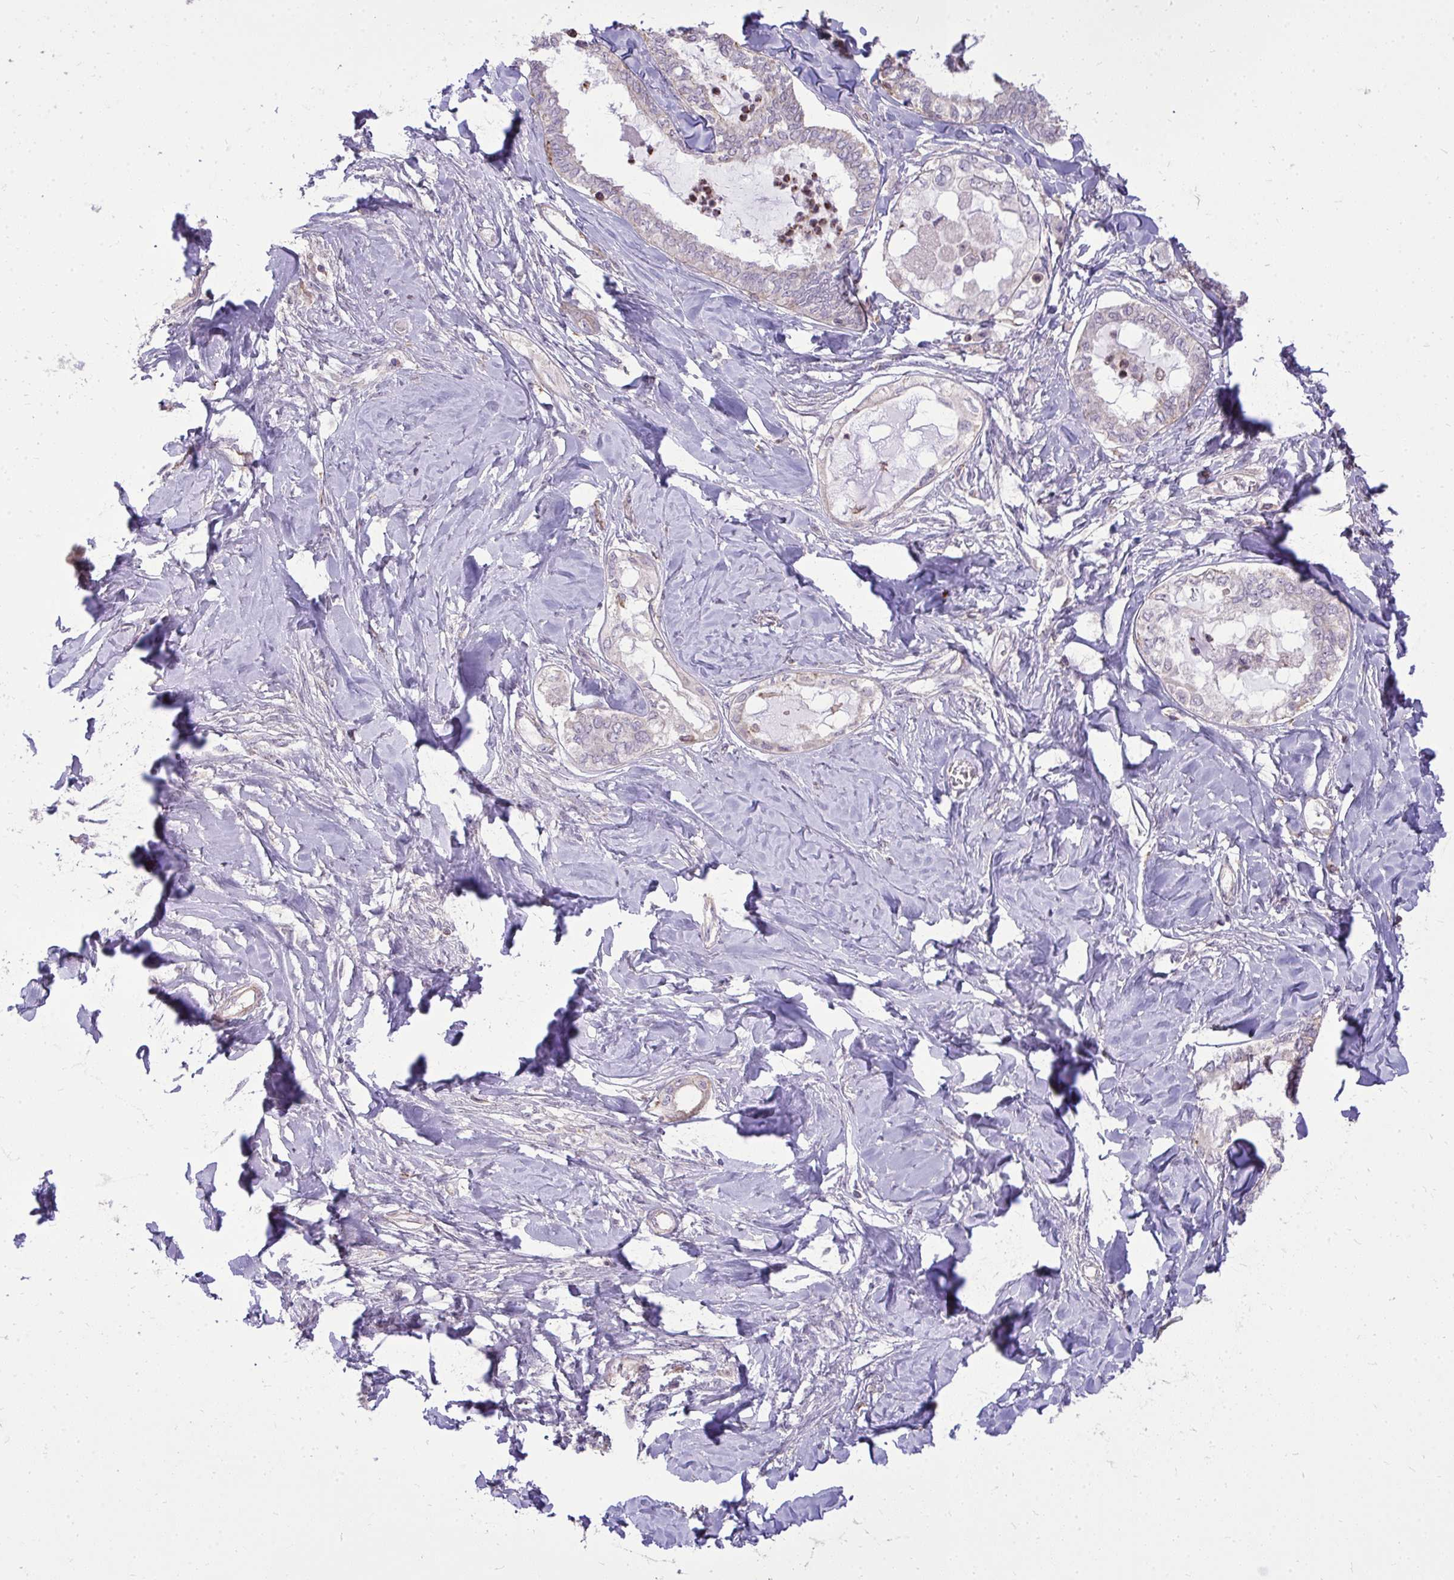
{"staining": {"intensity": "moderate", "quantity": "<25%", "location": "cytoplasmic/membranous"}, "tissue": "ovarian cancer", "cell_type": "Tumor cells", "image_type": "cancer", "snomed": [{"axis": "morphology", "description": "Carcinoma, endometroid"}, {"axis": "topography", "description": "Ovary"}], "caption": "Endometroid carcinoma (ovarian) tissue demonstrates moderate cytoplasmic/membranous positivity in about <25% of tumor cells The staining is performed using DAB brown chromogen to label protein expression. The nuclei are counter-stained blue using hematoxylin.", "gene": "SLC7A5", "patient": {"sex": "female", "age": 70}}